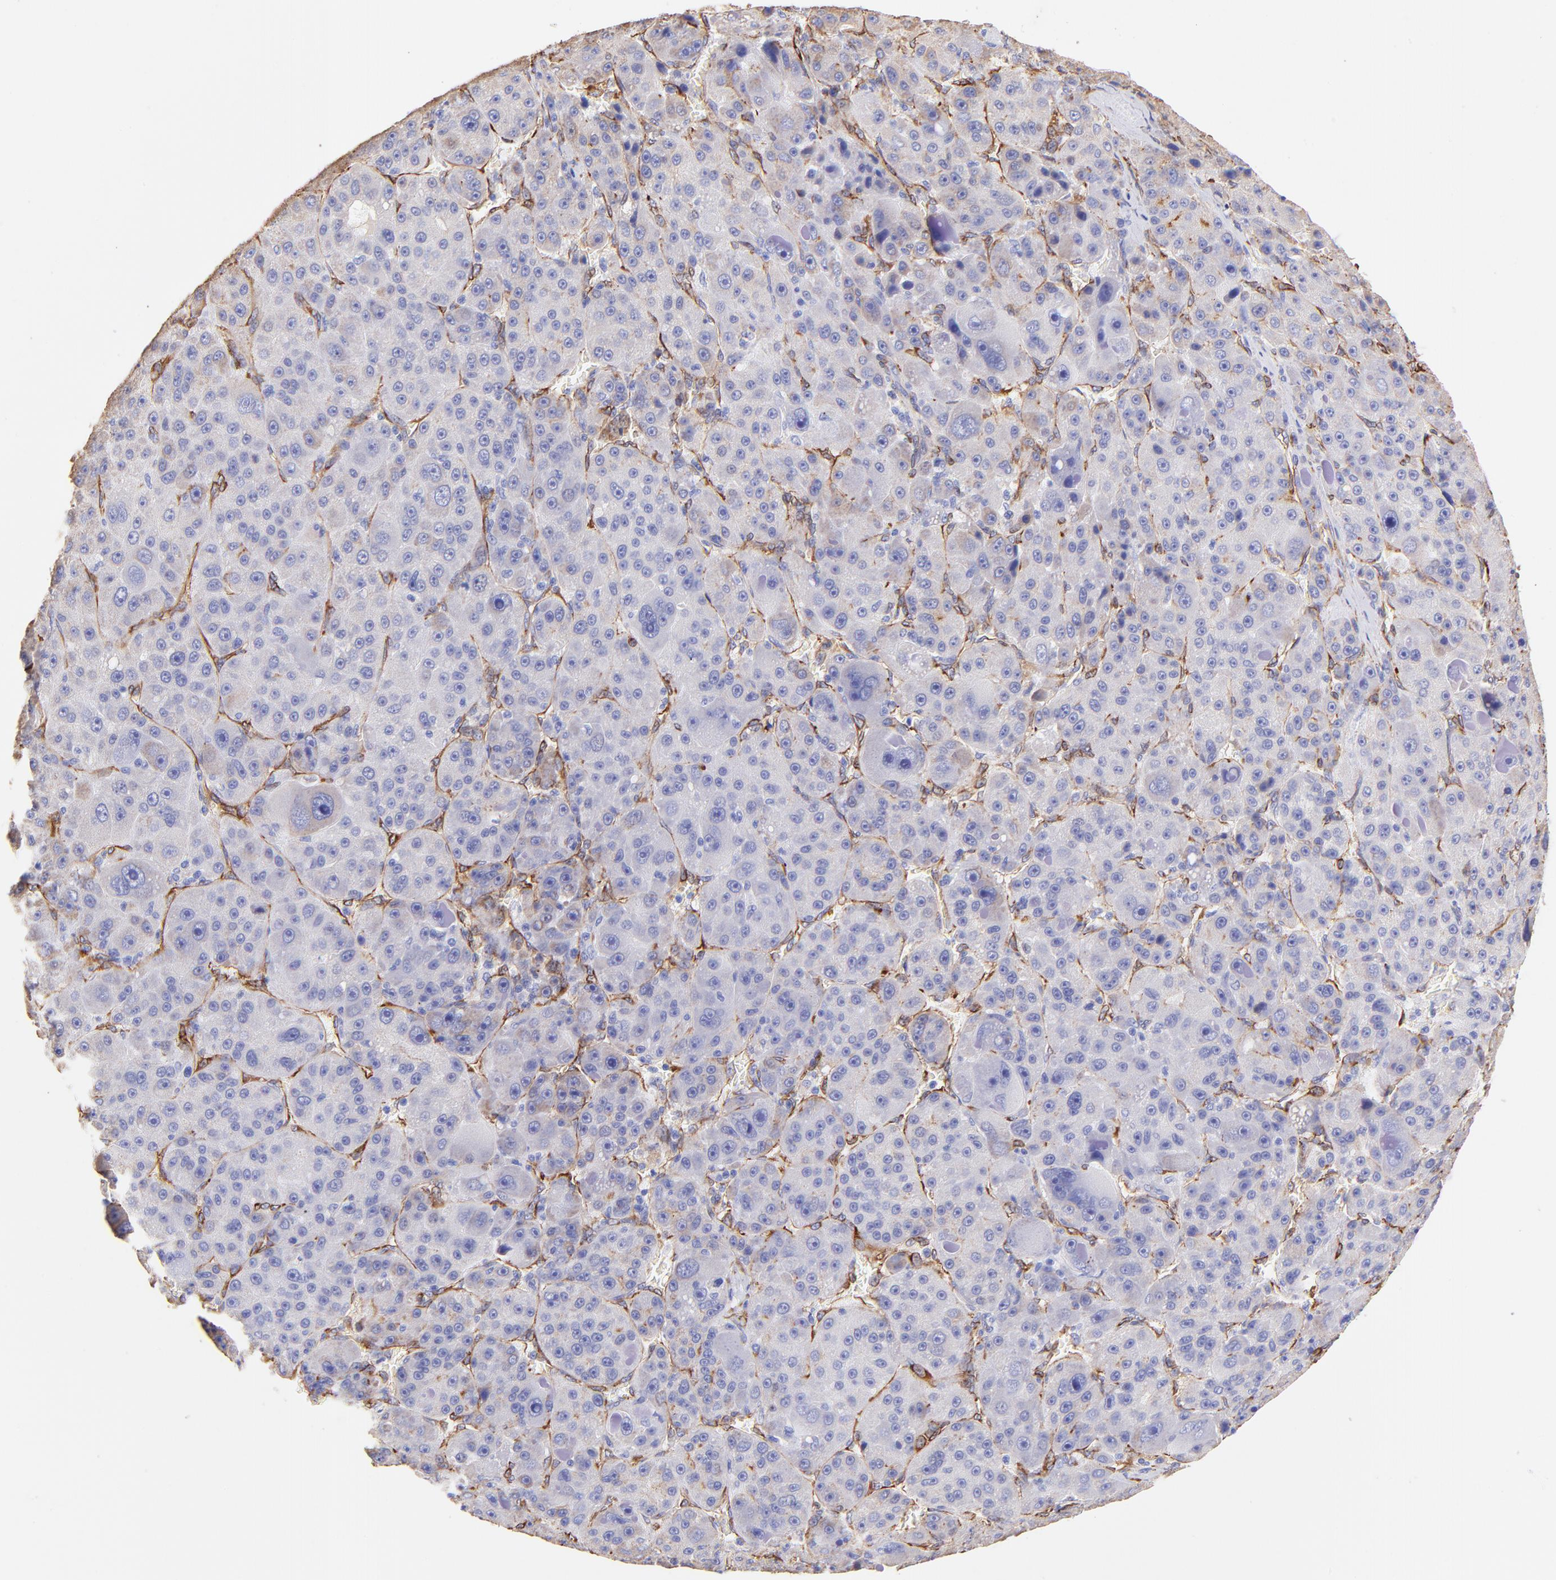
{"staining": {"intensity": "weak", "quantity": "<25%", "location": "cytoplasmic/membranous"}, "tissue": "liver cancer", "cell_type": "Tumor cells", "image_type": "cancer", "snomed": [{"axis": "morphology", "description": "Carcinoma, Hepatocellular, NOS"}, {"axis": "topography", "description": "Liver"}], "caption": "The micrograph displays no significant staining in tumor cells of hepatocellular carcinoma (liver). (DAB immunohistochemistry with hematoxylin counter stain).", "gene": "SPARC", "patient": {"sex": "male", "age": 76}}